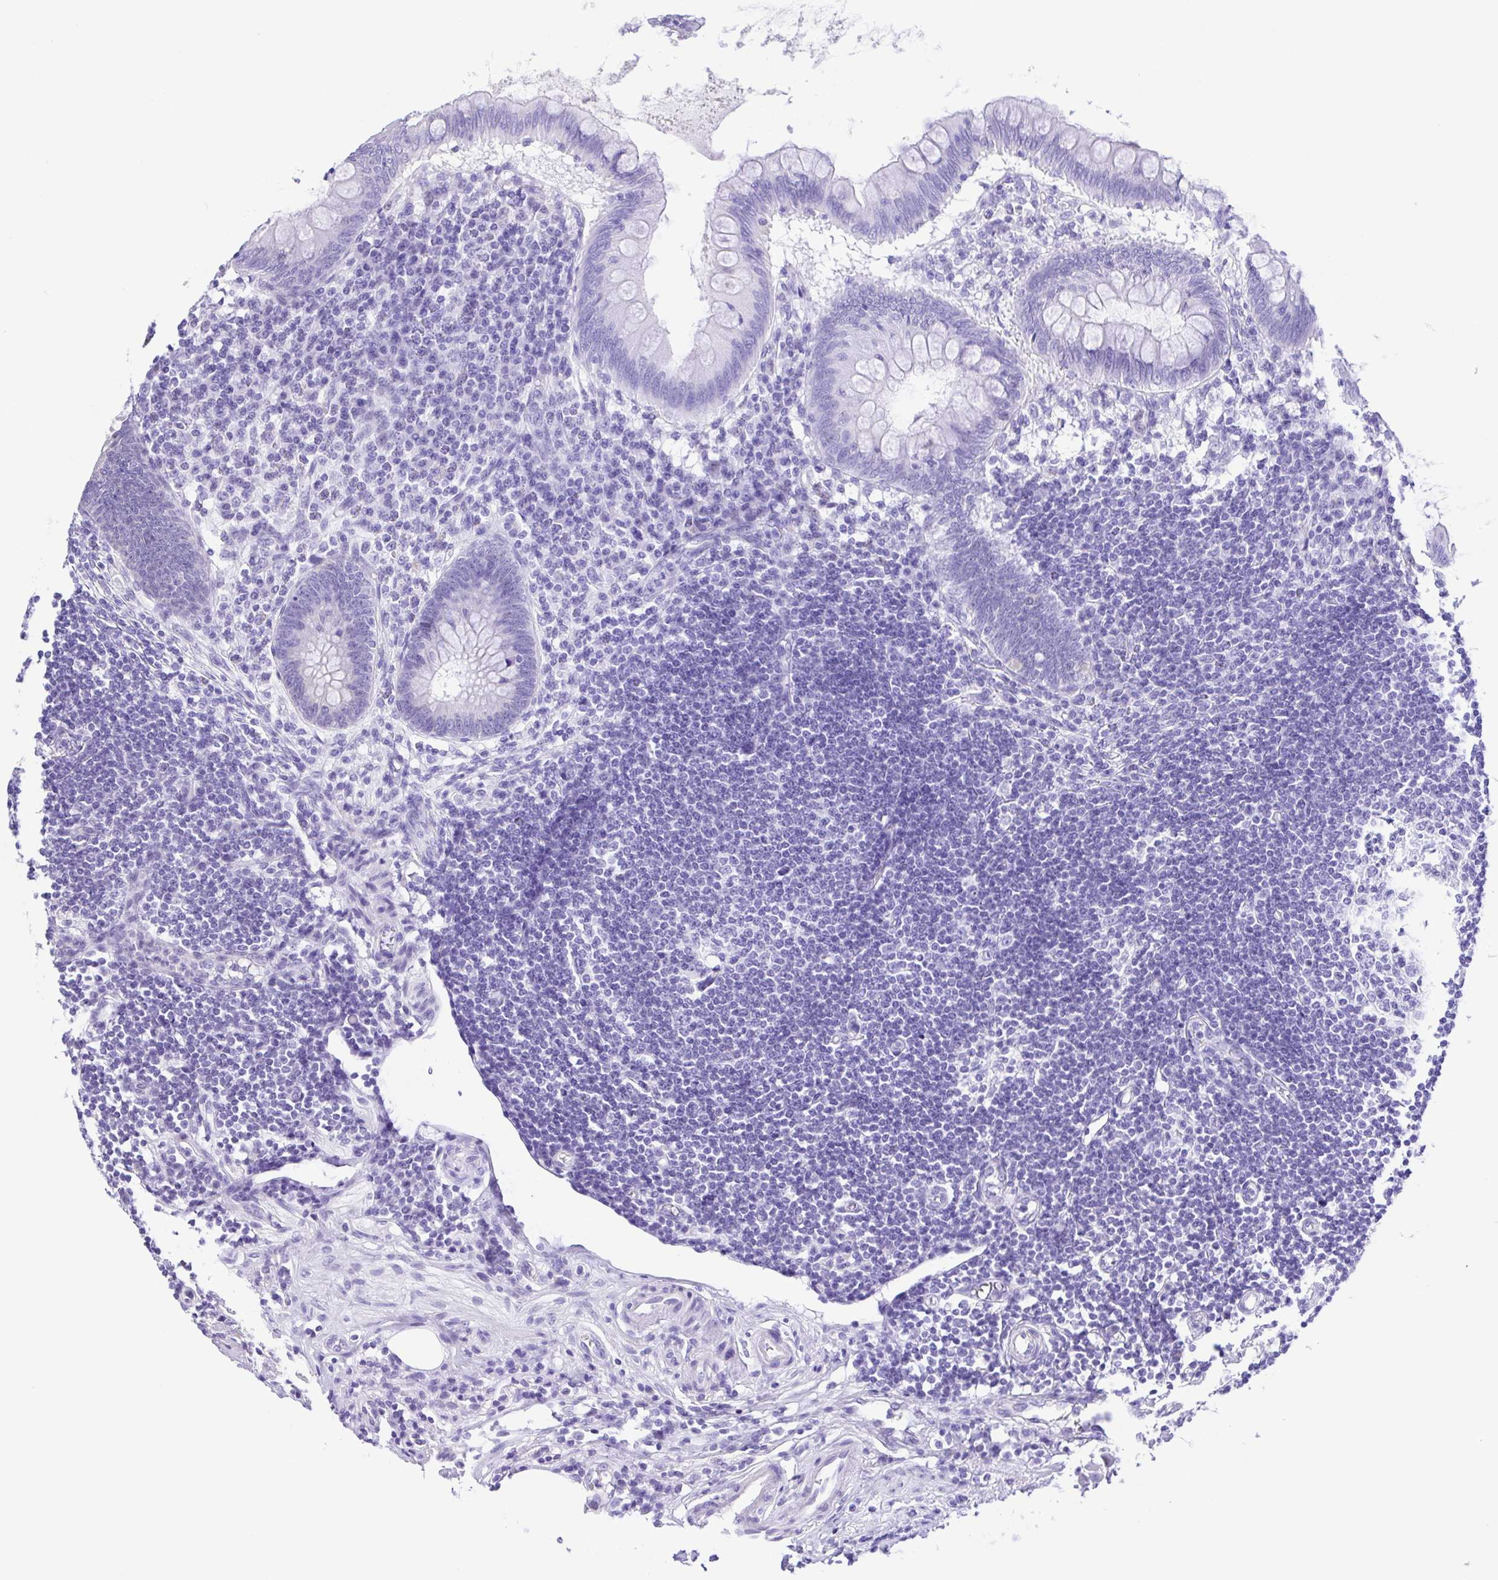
{"staining": {"intensity": "negative", "quantity": "none", "location": "none"}, "tissue": "appendix", "cell_type": "Glandular cells", "image_type": "normal", "snomed": [{"axis": "morphology", "description": "Normal tissue, NOS"}, {"axis": "topography", "description": "Appendix"}], "caption": "Immunohistochemistry (IHC) micrograph of benign appendix stained for a protein (brown), which shows no expression in glandular cells.", "gene": "ENSG00000286022", "patient": {"sex": "female", "age": 57}}